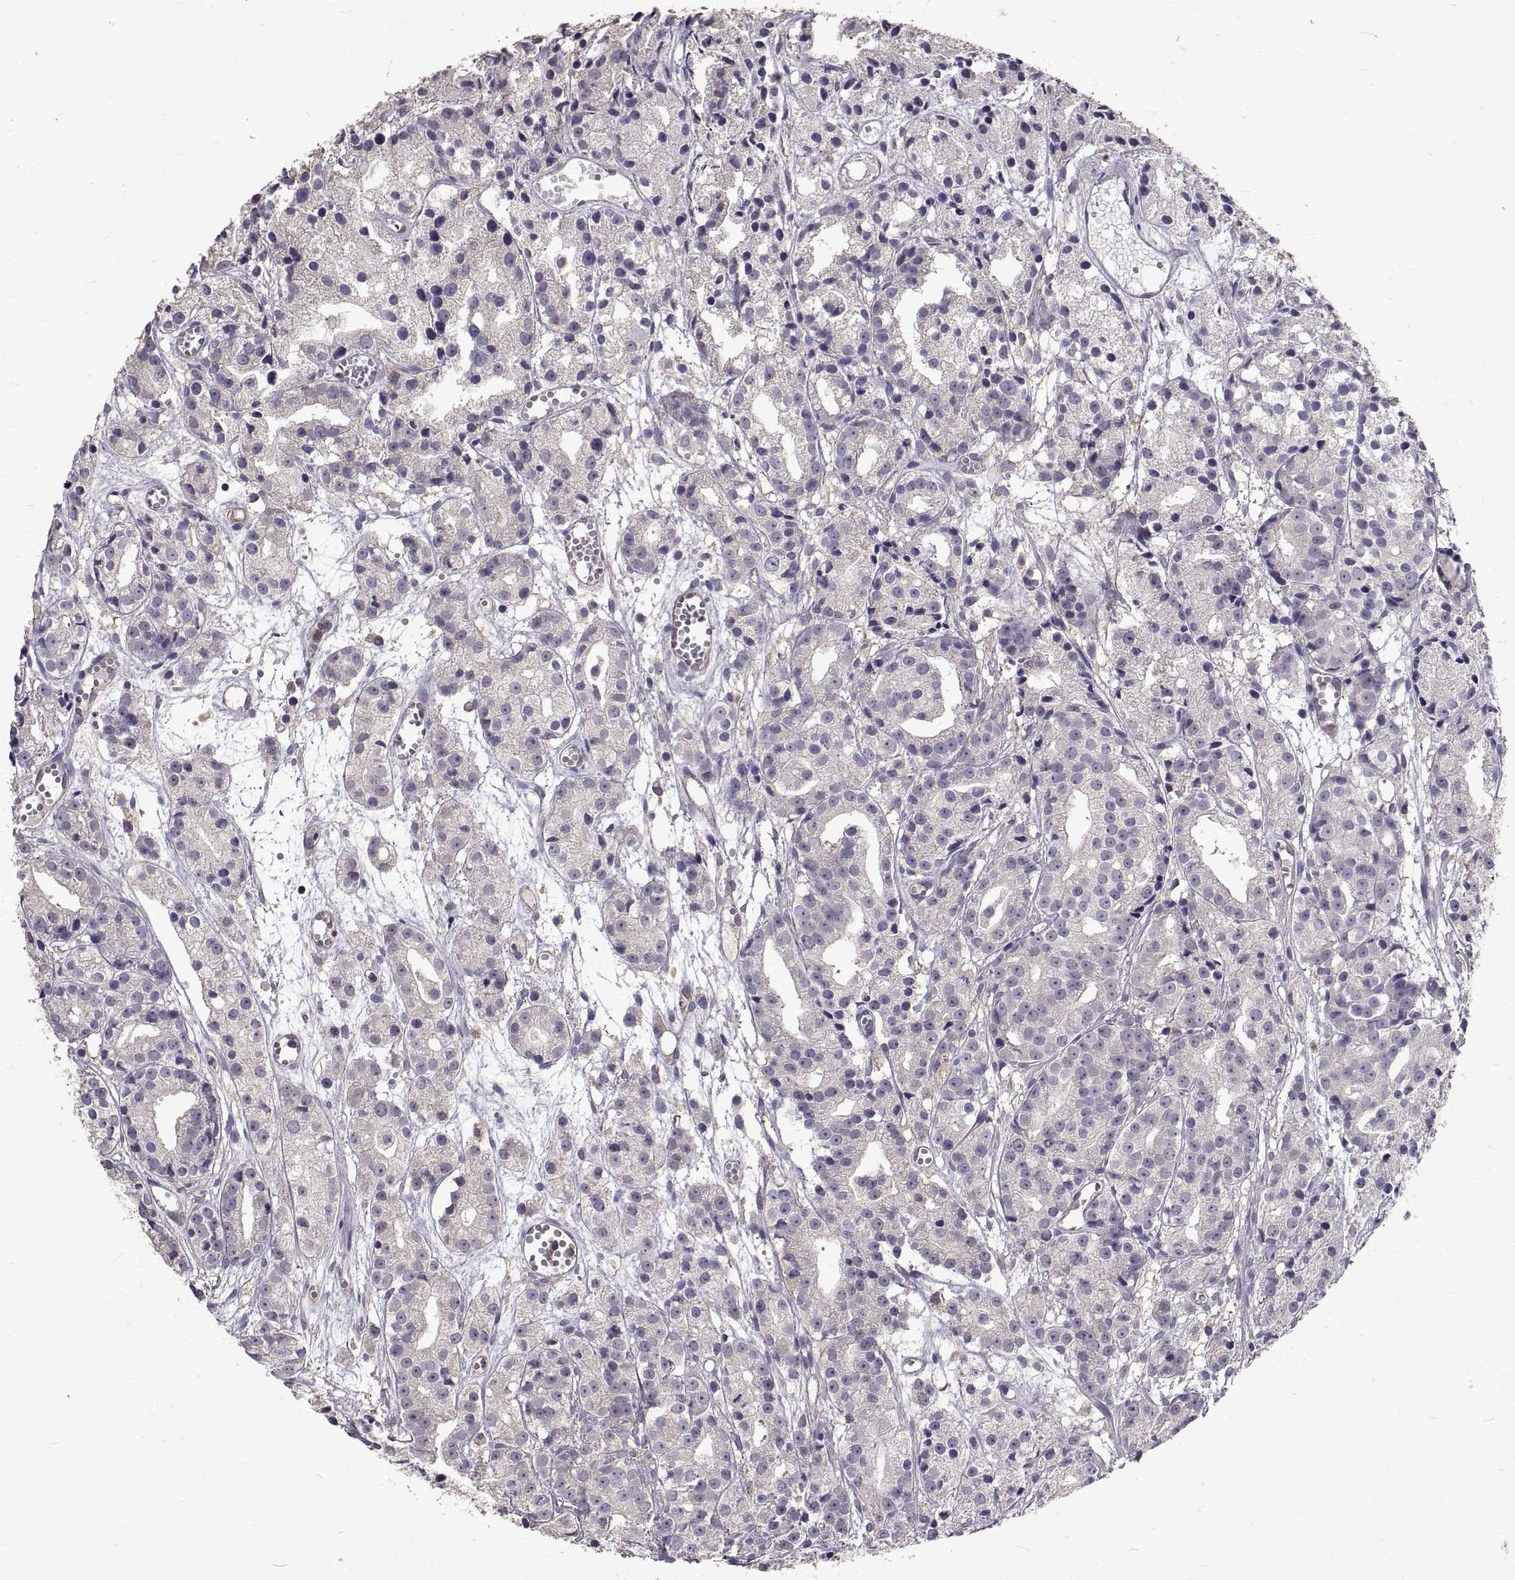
{"staining": {"intensity": "negative", "quantity": "none", "location": "none"}, "tissue": "prostate cancer", "cell_type": "Tumor cells", "image_type": "cancer", "snomed": [{"axis": "morphology", "description": "Adenocarcinoma, Medium grade"}, {"axis": "topography", "description": "Prostate"}], "caption": "Prostate medium-grade adenocarcinoma was stained to show a protein in brown. There is no significant positivity in tumor cells.", "gene": "PEA15", "patient": {"sex": "male", "age": 74}}